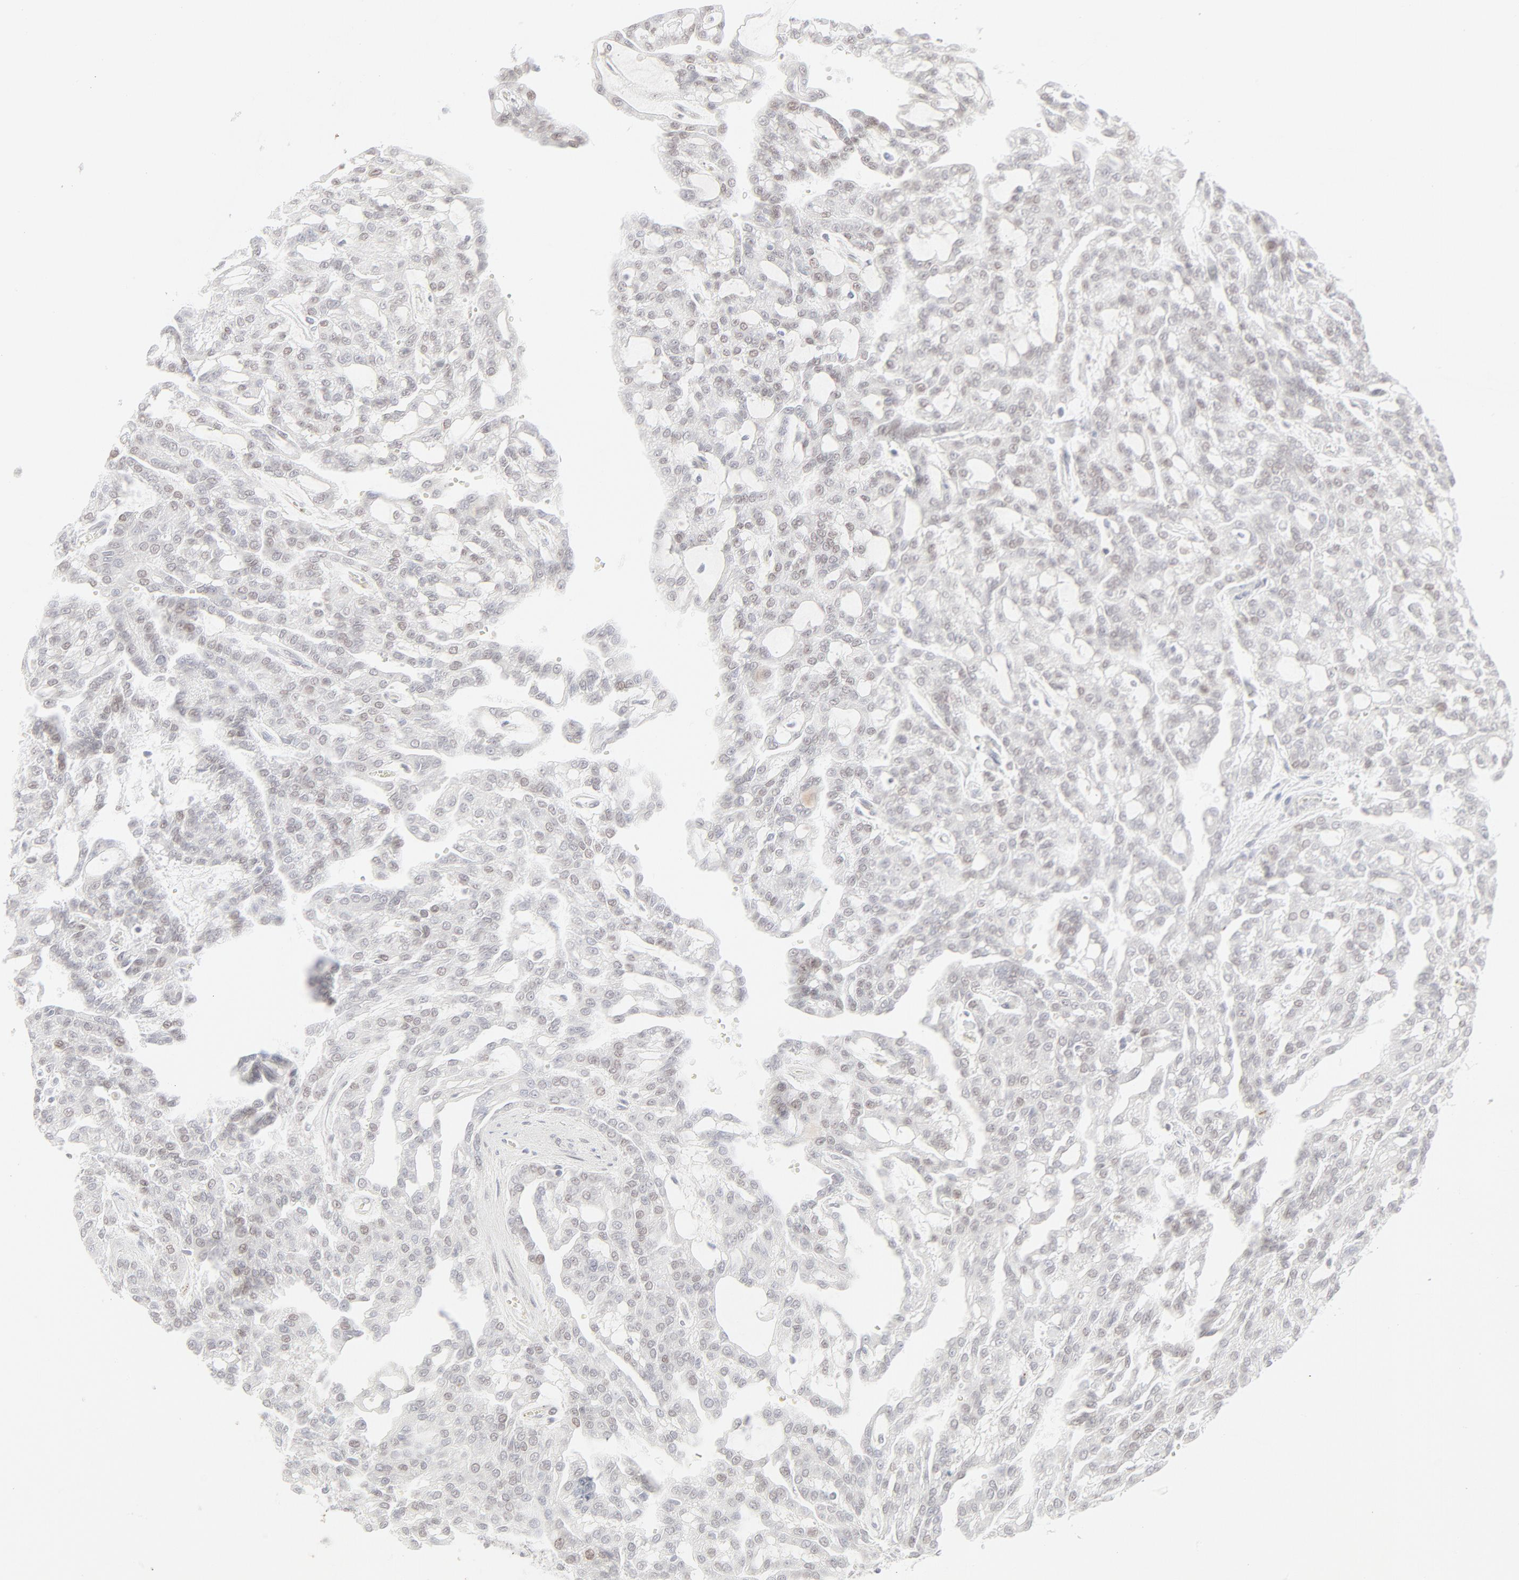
{"staining": {"intensity": "weak", "quantity": "25%-75%", "location": "nuclear"}, "tissue": "renal cancer", "cell_type": "Tumor cells", "image_type": "cancer", "snomed": [{"axis": "morphology", "description": "Adenocarcinoma, NOS"}, {"axis": "topography", "description": "Kidney"}], "caption": "The photomicrograph reveals staining of renal adenocarcinoma, revealing weak nuclear protein staining (brown color) within tumor cells.", "gene": "PRKCB", "patient": {"sex": "male", "age": 63}}